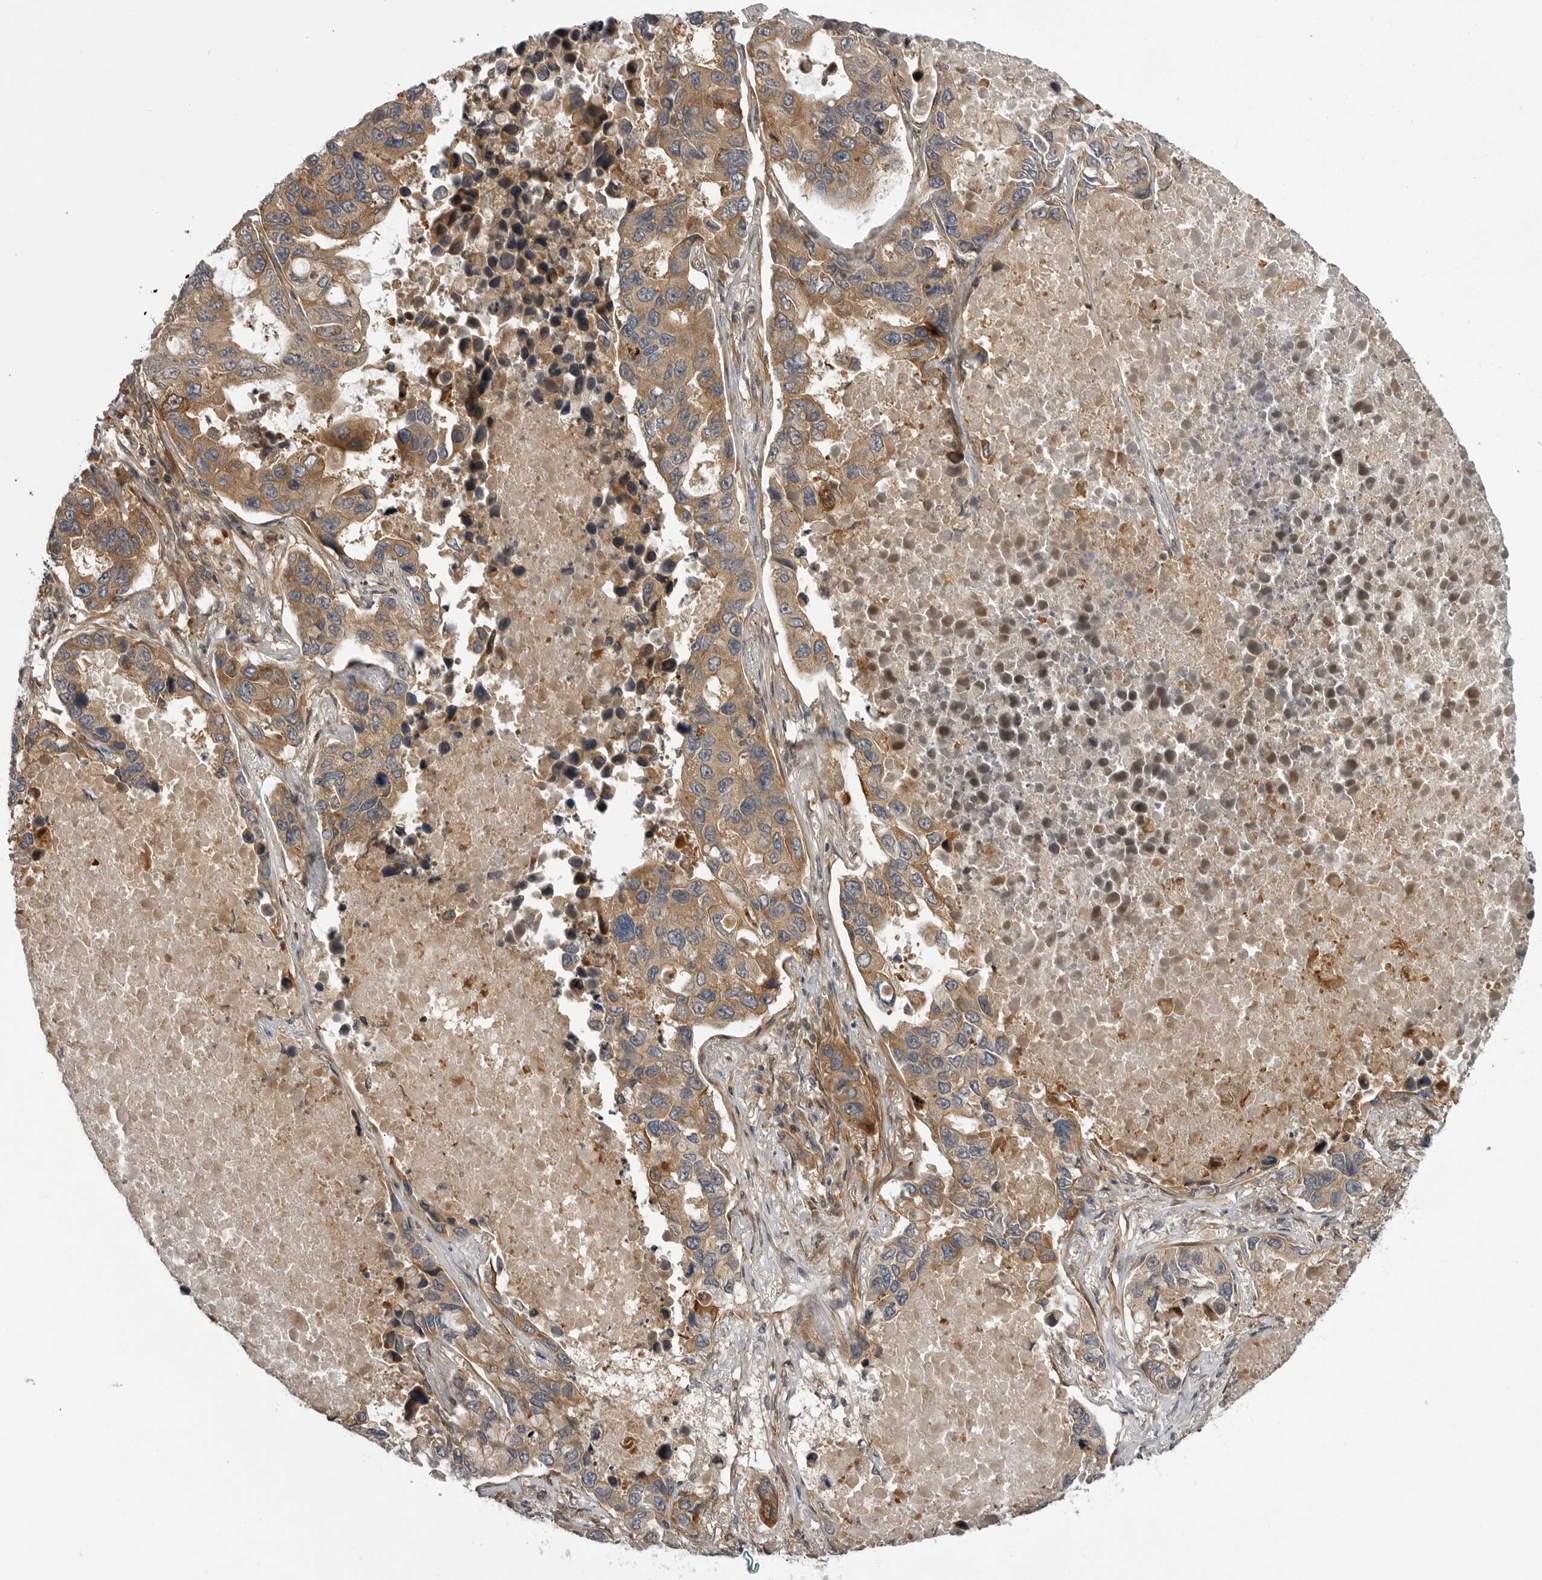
{"staining": {"intensity": "moderate", "quantity": ">75%", "location": "cytoplasmic/membranous"}, "tissue": "lung cancer", "cell_type": "Tumor cells", "image_type": "cancer", "snomed": [{"axis": "morphology", "description": "Adenocarcinoma, NOS"}, {"axis": "topography", "description": "Lung"}], "caption": "An image showing moderate cytoplasmic/membranous expression in approximately >75% of tumor cells in lung adenocarcinoma, as visualized by brown immunohistochemical staining.", "gene": "LRRC45", "patient": {"sex": "male", "age": 64}}